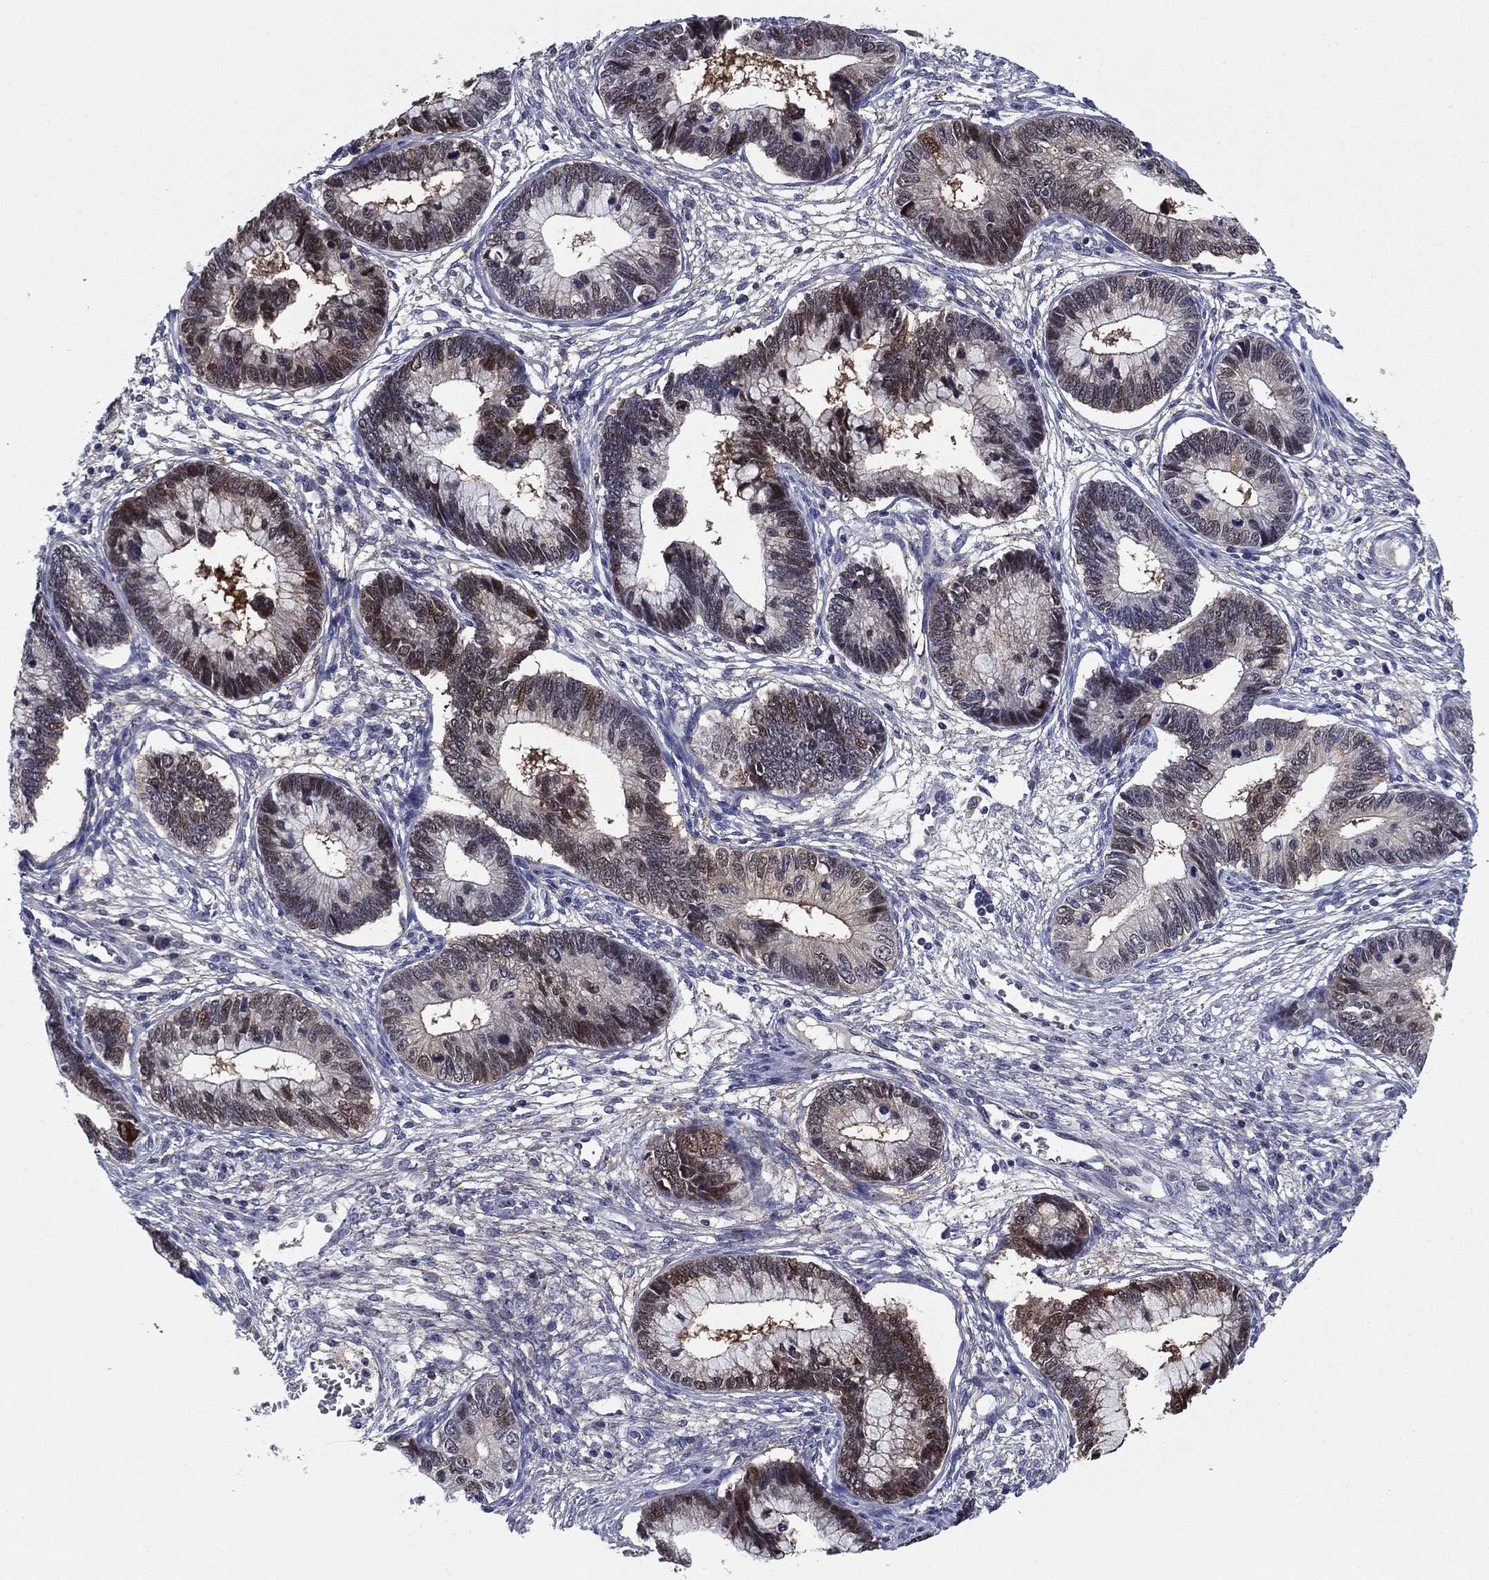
{"staining": {"intensity": "strong", "quantity": "<25%", "location": "nuclear"}, "tissue": "cervical cancer", "cell_type": "Tumor cells", "image_type": "cancer", "snomed": [{"axis": "morphology", "description": "Adenocarcinoma, NOS"}, {"axis": "topography", "description": "Cervix"}], "caption": "Immunohistochemistry (IHC) photomicrograph of neoplastic tissue: cervical cancer (adenocarcinoma) stained using immunohistochemistry reveals medium levels of strong protein expression localized specifically in the nuclear of tumor cells, appearing as a nuclear brown color.", "gene": "REXO5", "patient": {"sex": "female", "age": 44}}